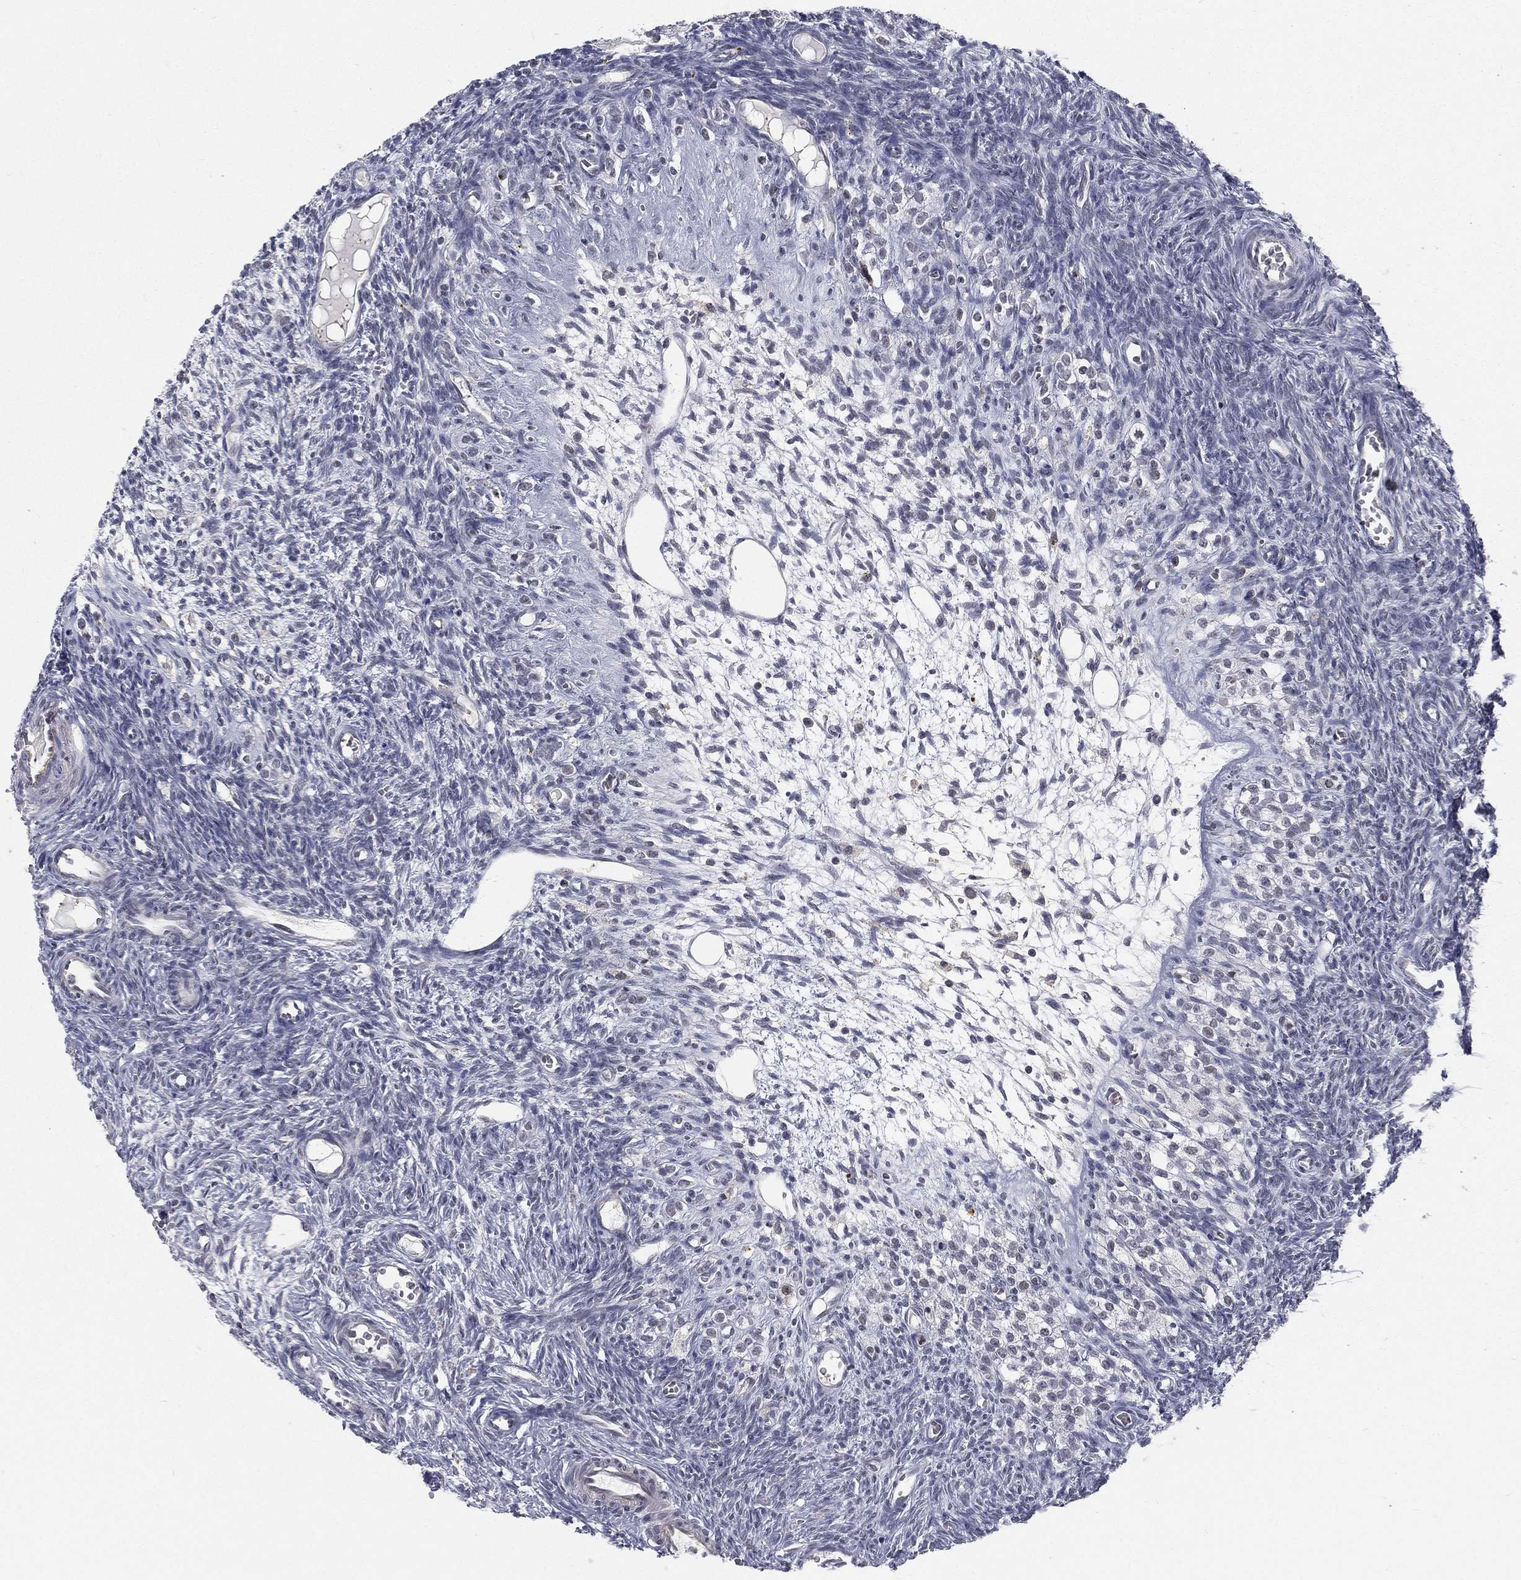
{"staining": {"intensity": "negative", "quantity": "none", "location": "none"}, "tissue": "ovary", "cell_type": "Follicle cells", "image_type": "normal", "snomed": [{"axis": "morphology", "description": "Normal tissue, NOS"}, {"axis": "topography", "description": "Ovary"}], "caption": "The IHC image has no significant staining in follicle cells of ovary.", "gene": "MORC2", "patient": {"sex": "female", "age": 27}}